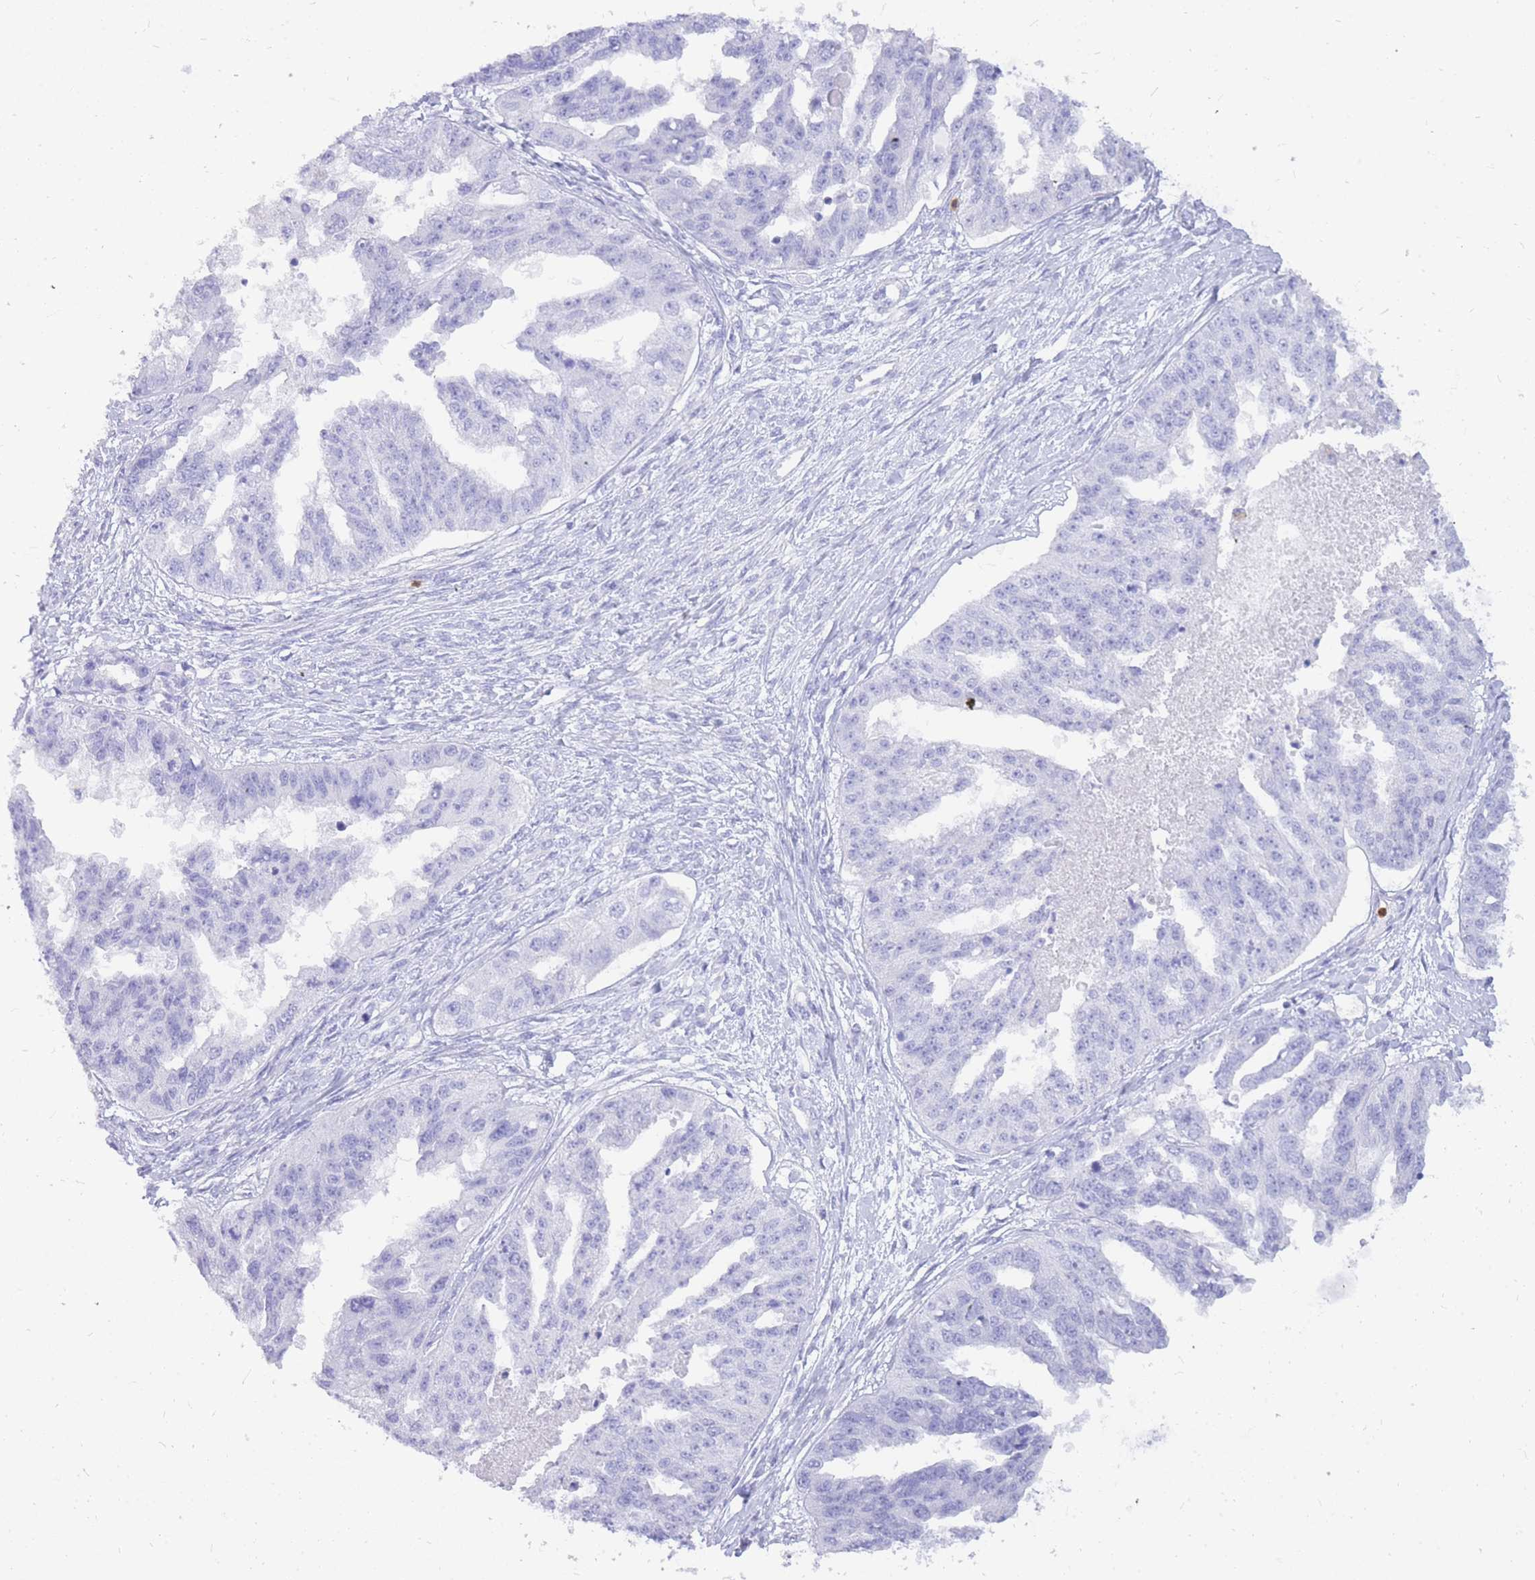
{"staining": {"intensity": "negative", "quantity": "none", "location": "none"}, "tissue": "ovarian cancer", "cell_type": "Tumor cells", "image_type": "cancer", "snomed": [{"axis": "morphology", "description": "Cystadenocarcinoma, serous, NOS"}, {"axis": "topography", "description": "Ovary"}], "caption": "Protein analysis of ovarian cancer (serous cystadenocarcinoma) exhibits no significant positivity in tumor cells.", "gene": "HERC1", "patient": {"sex": "female", "age": 58}}